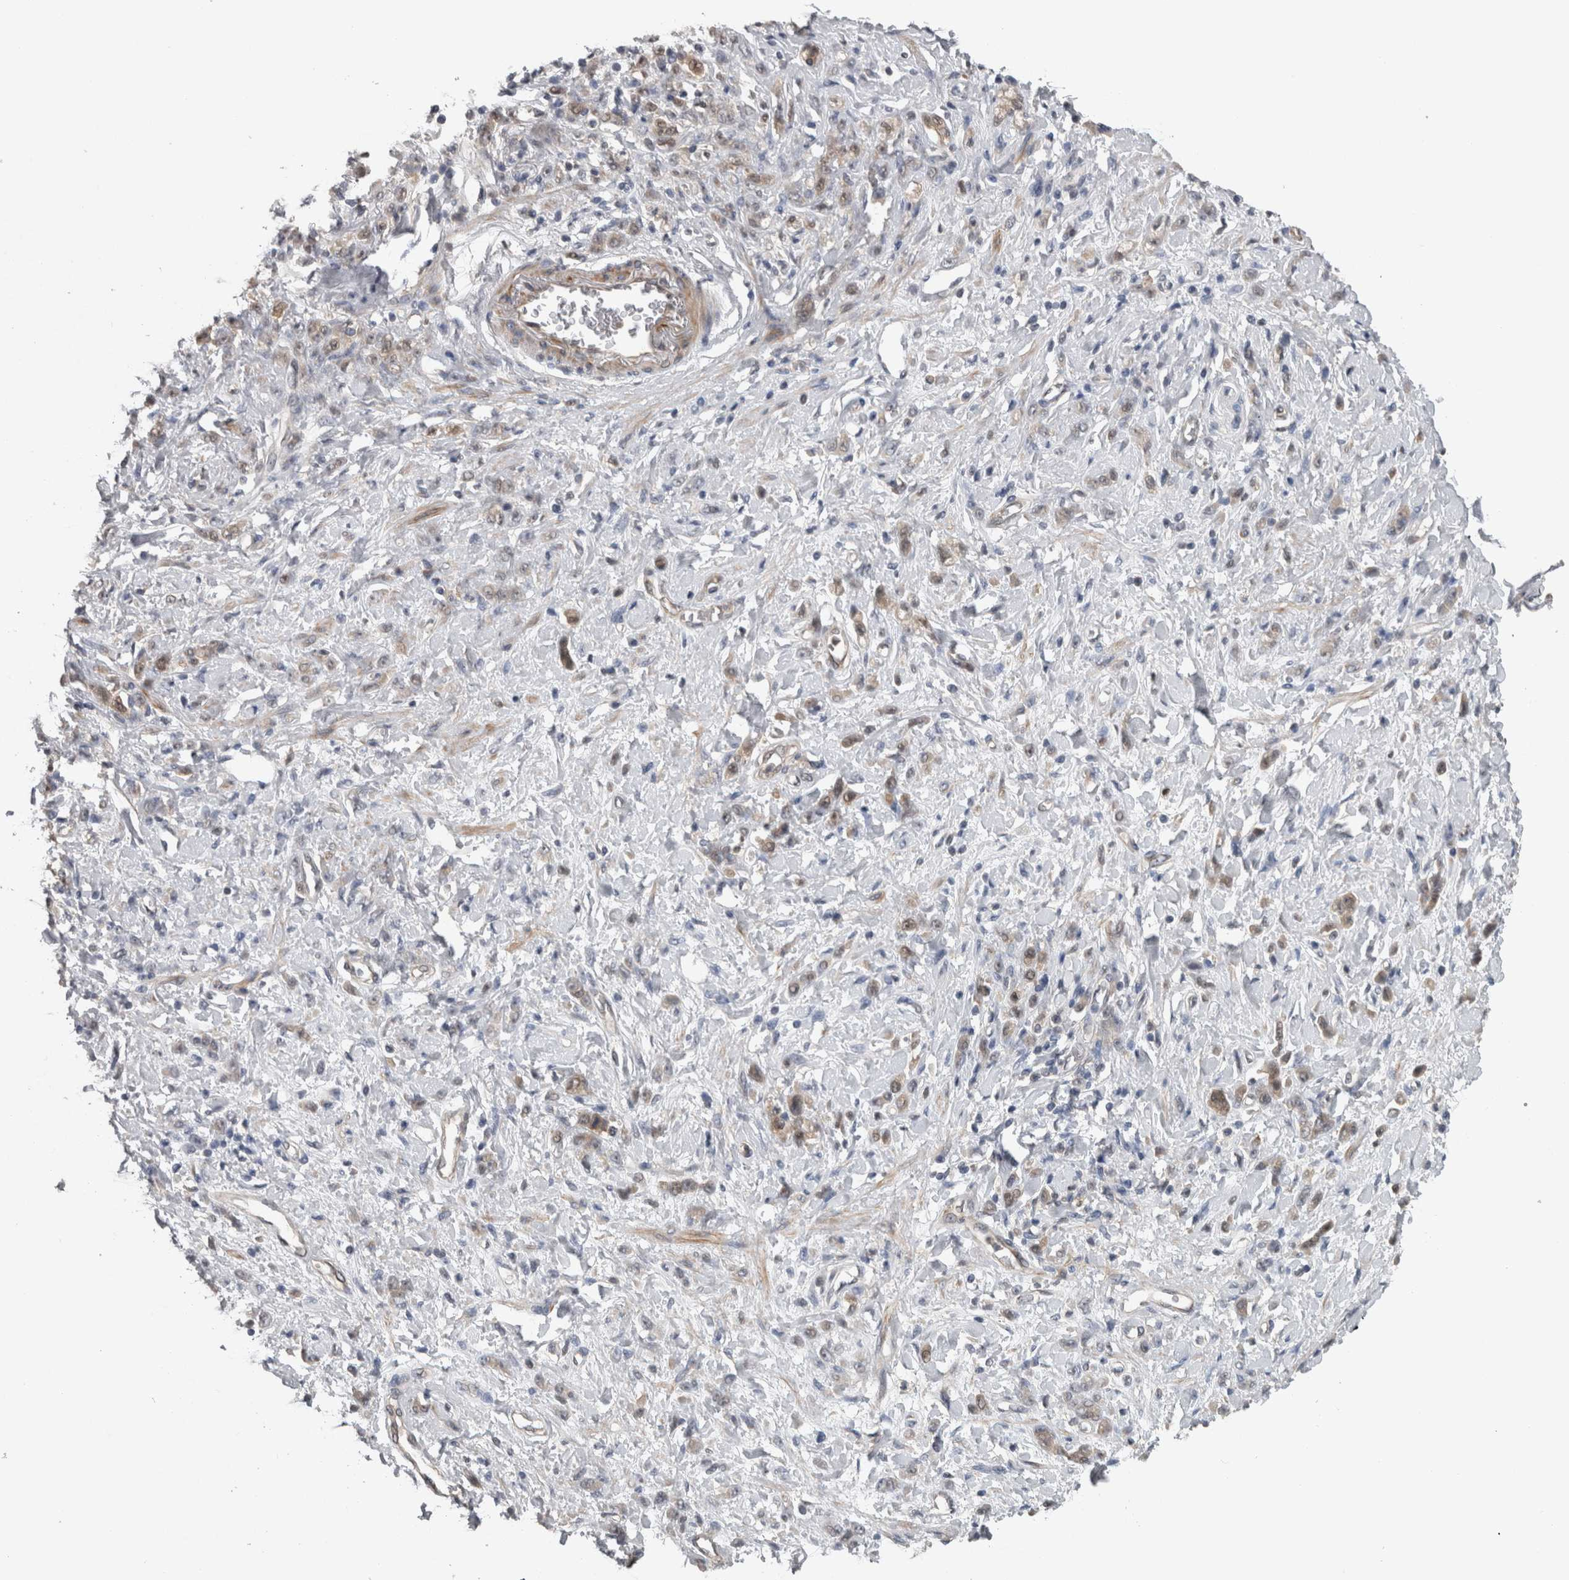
{"staining": {"intensity": "moderate", "quantity": "25%-75%", "location": "cytoplasmic/membranous,nuclear"}, "tissue": "stomach cancer", "cell_type": "Tumor cells", "image_type": "cancer", "snomed": [{"axis": "morphology", "description": "Normal tissue, NOS"}, {"axis": "morphology", "description": "Adenocarcinoma, NOS"}, {"axis": "topography", "description": "Stomach"}], "caption": "Stomach cancer stained for a protein exhibits moderate cytoplasmic/membranous and nuclear positivity in tumor cells. (Stains: DAB in brown, nuclei in blue, Microscopy: brightfield microscopy at high magnification).", "gene": "NAPRT", "patient": {"sex": "male", "age": 82}}